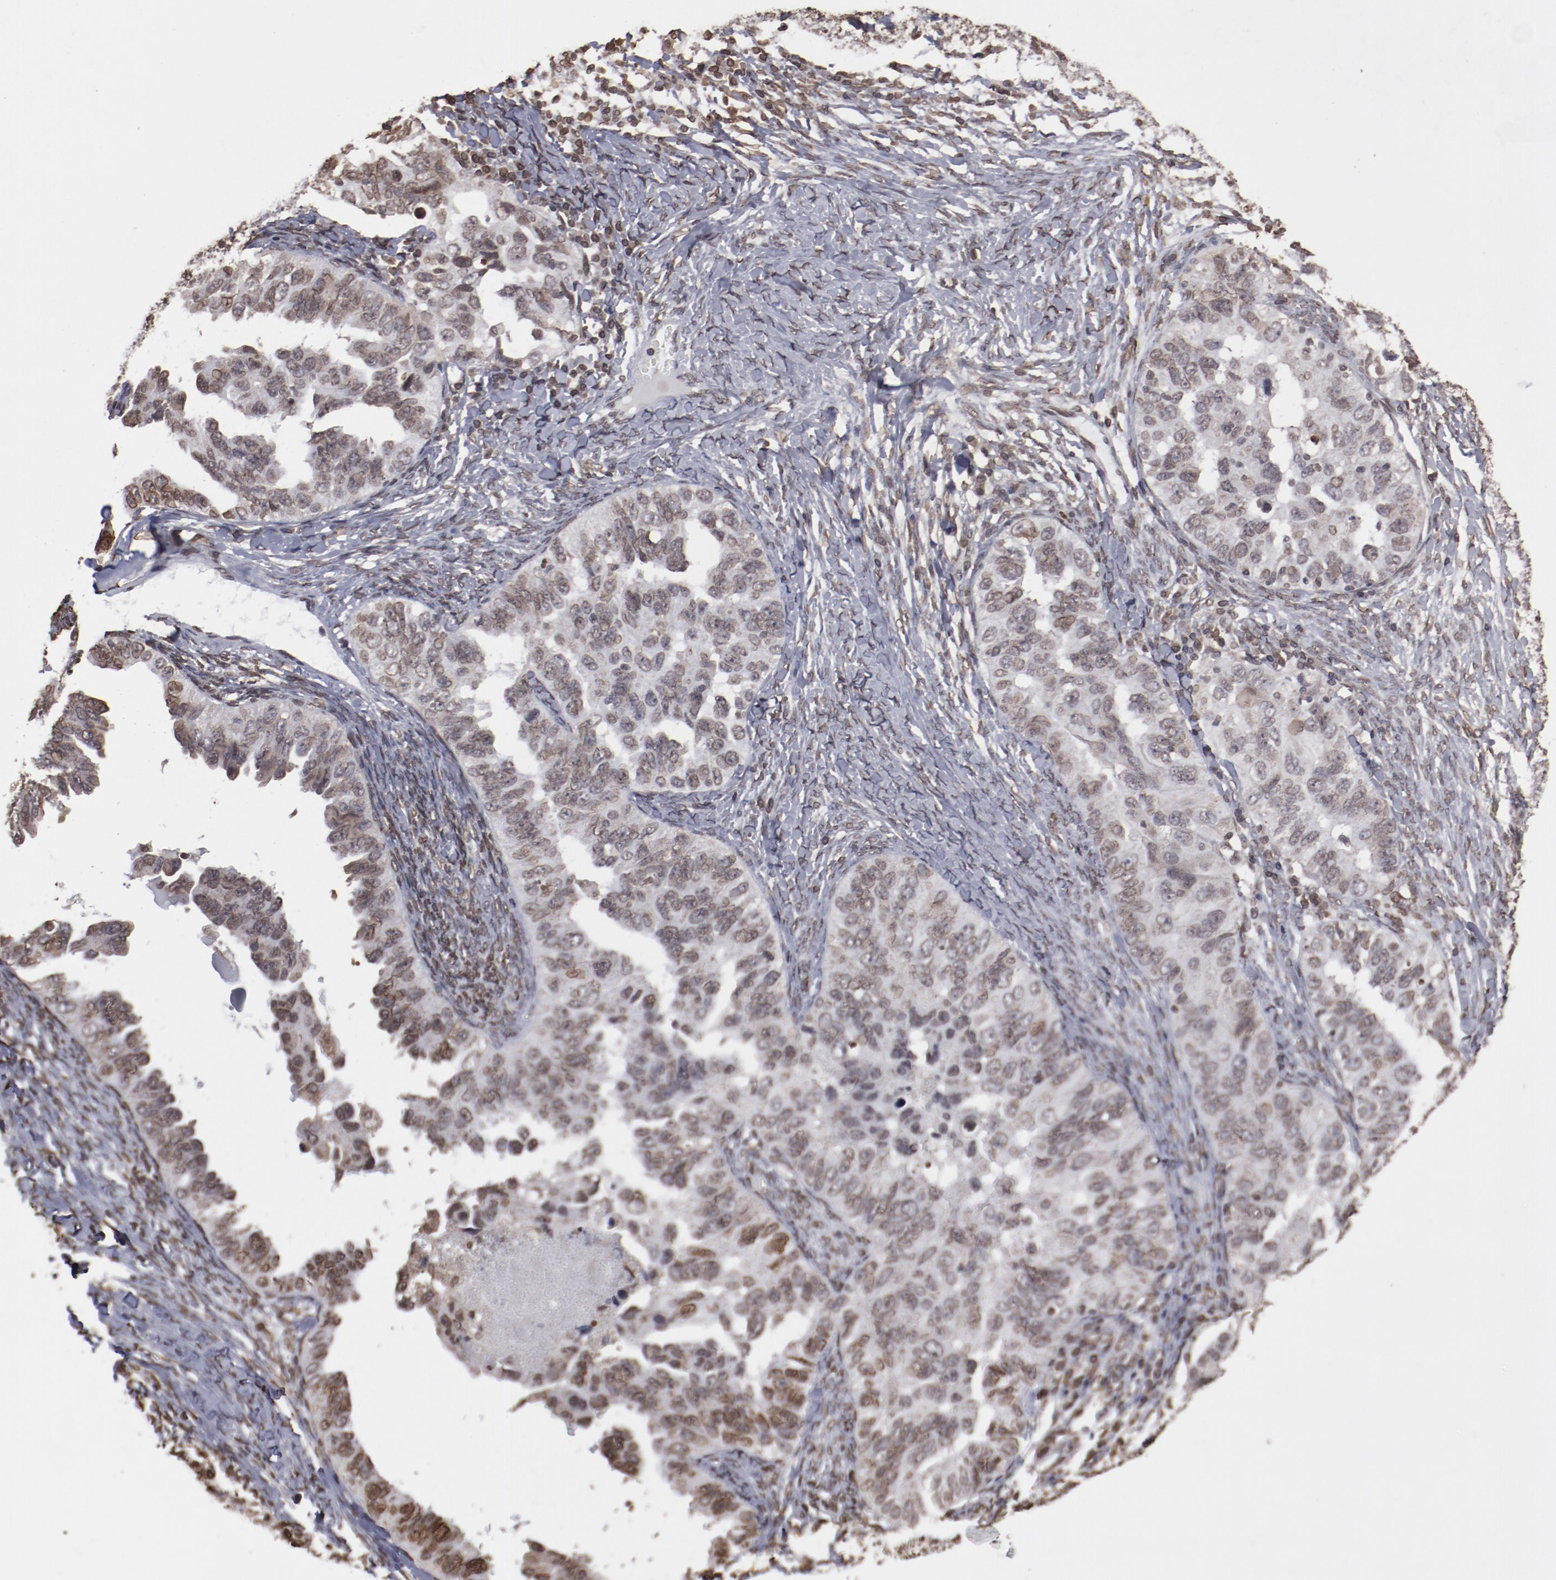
{"staining": {"intensity": "weak", "quantity": ">75%", "location": "nuclear"}, "tissue": "ovarian cancer", "cell_type": "Tumor cells", "image_type": "cancer", "snomed": [{"axis": "morphology", "description": "Cystadenocarcinoma, serous, NOS"}, {"axis": "topography", "description": "Ovary"}], "caption": "Human ovarian cancer (serous cystadenocarcinoma) stained with a brown dye demonstrates weak nuclear positive staining in approximately >75% of tumor cells.", "gene": "AKT1", "patient": {"sex": "female", "age": 82}}